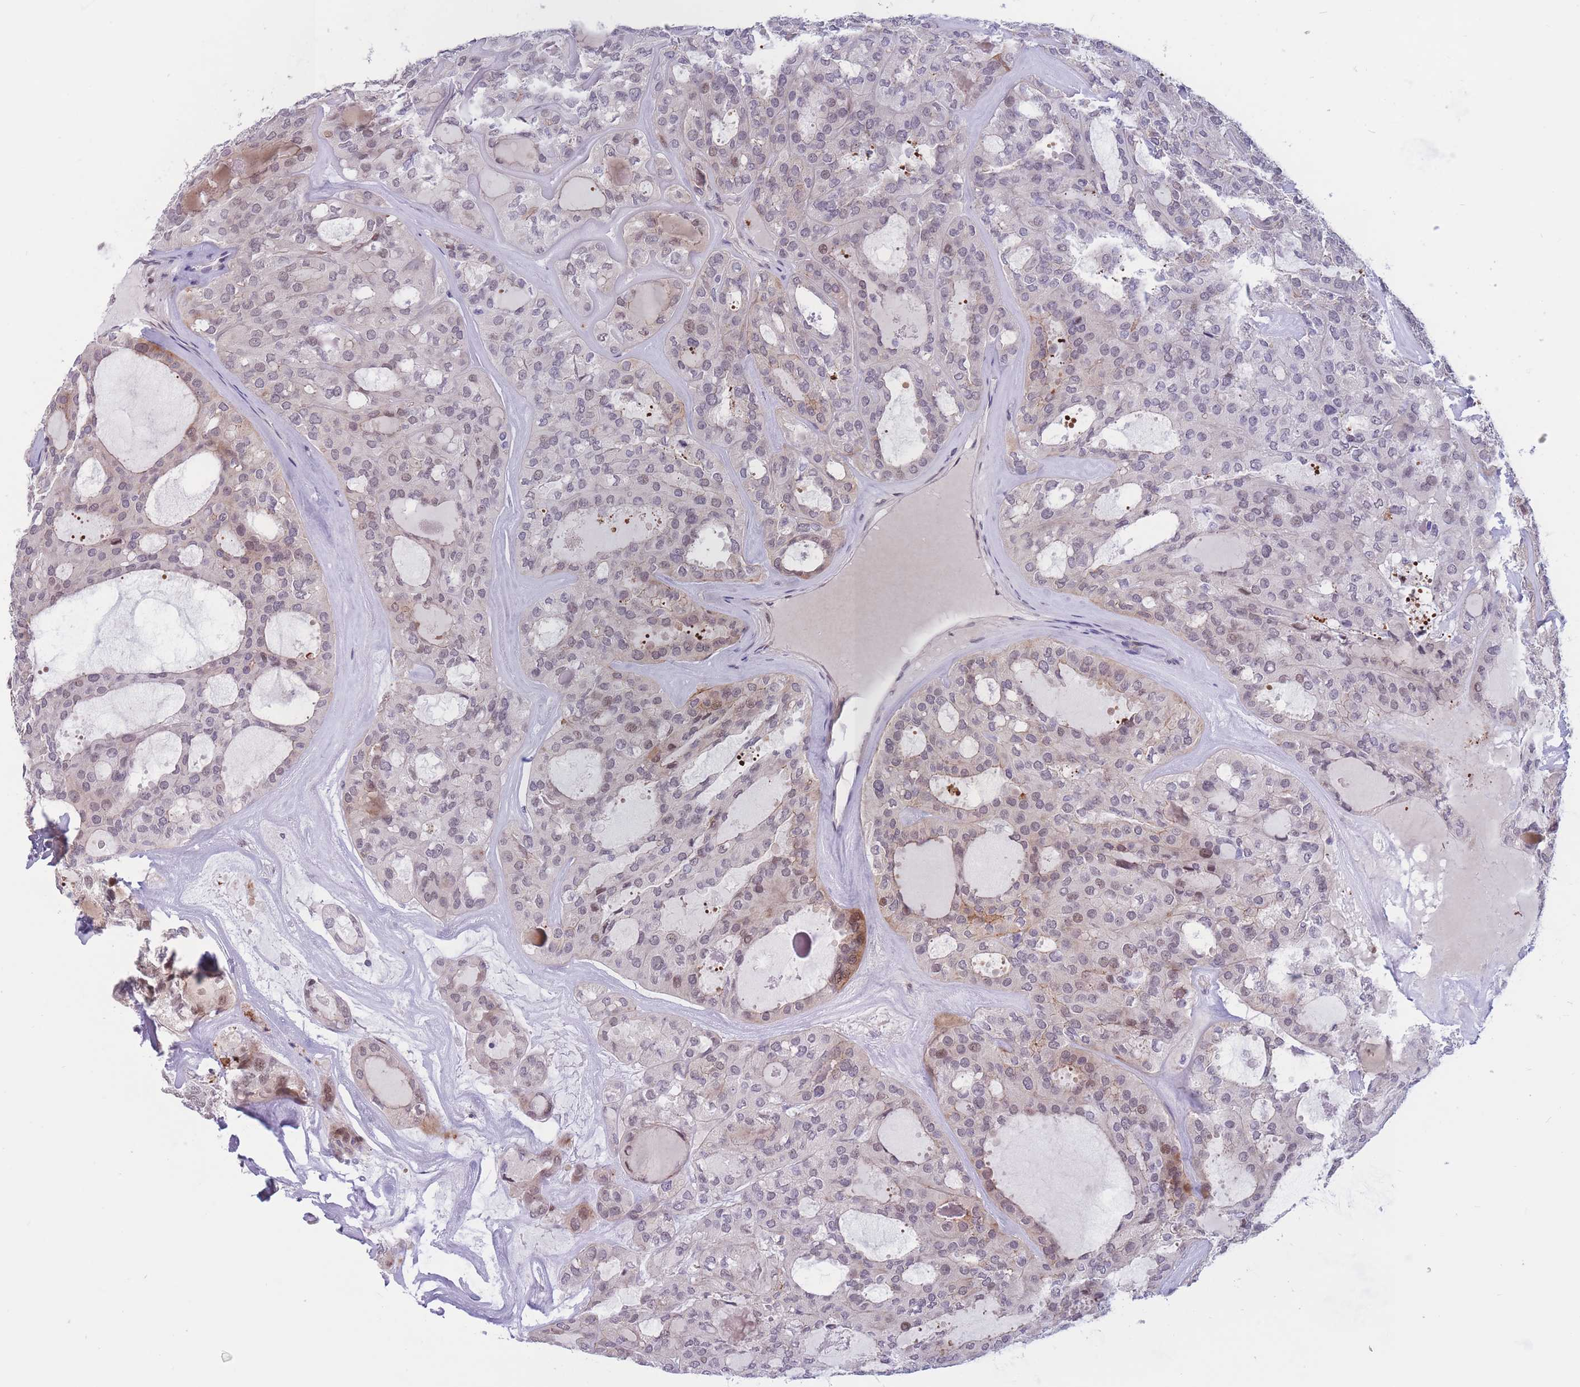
{"staining": {"intensity": "negative", "quantity": "none", "location": "none"}, "tissue": "thyroid cancer", "cell_type": "Tumor cells", "image_type": "cancer", "snomed": [{"axis": "morphology", "description": "Follicular adenoma carcinoma, NOS"}, {"axis": "topography", "description": "Thyroid gland"}], "caption": "Tumor cells show no significant protein positivity in follicular adenoma carcinoma (thyroid). (DAB immunohistochemistry (IHC), high magnification).", "gene": "BCL9L", "patient": {"sex": "male", "age": 75}}